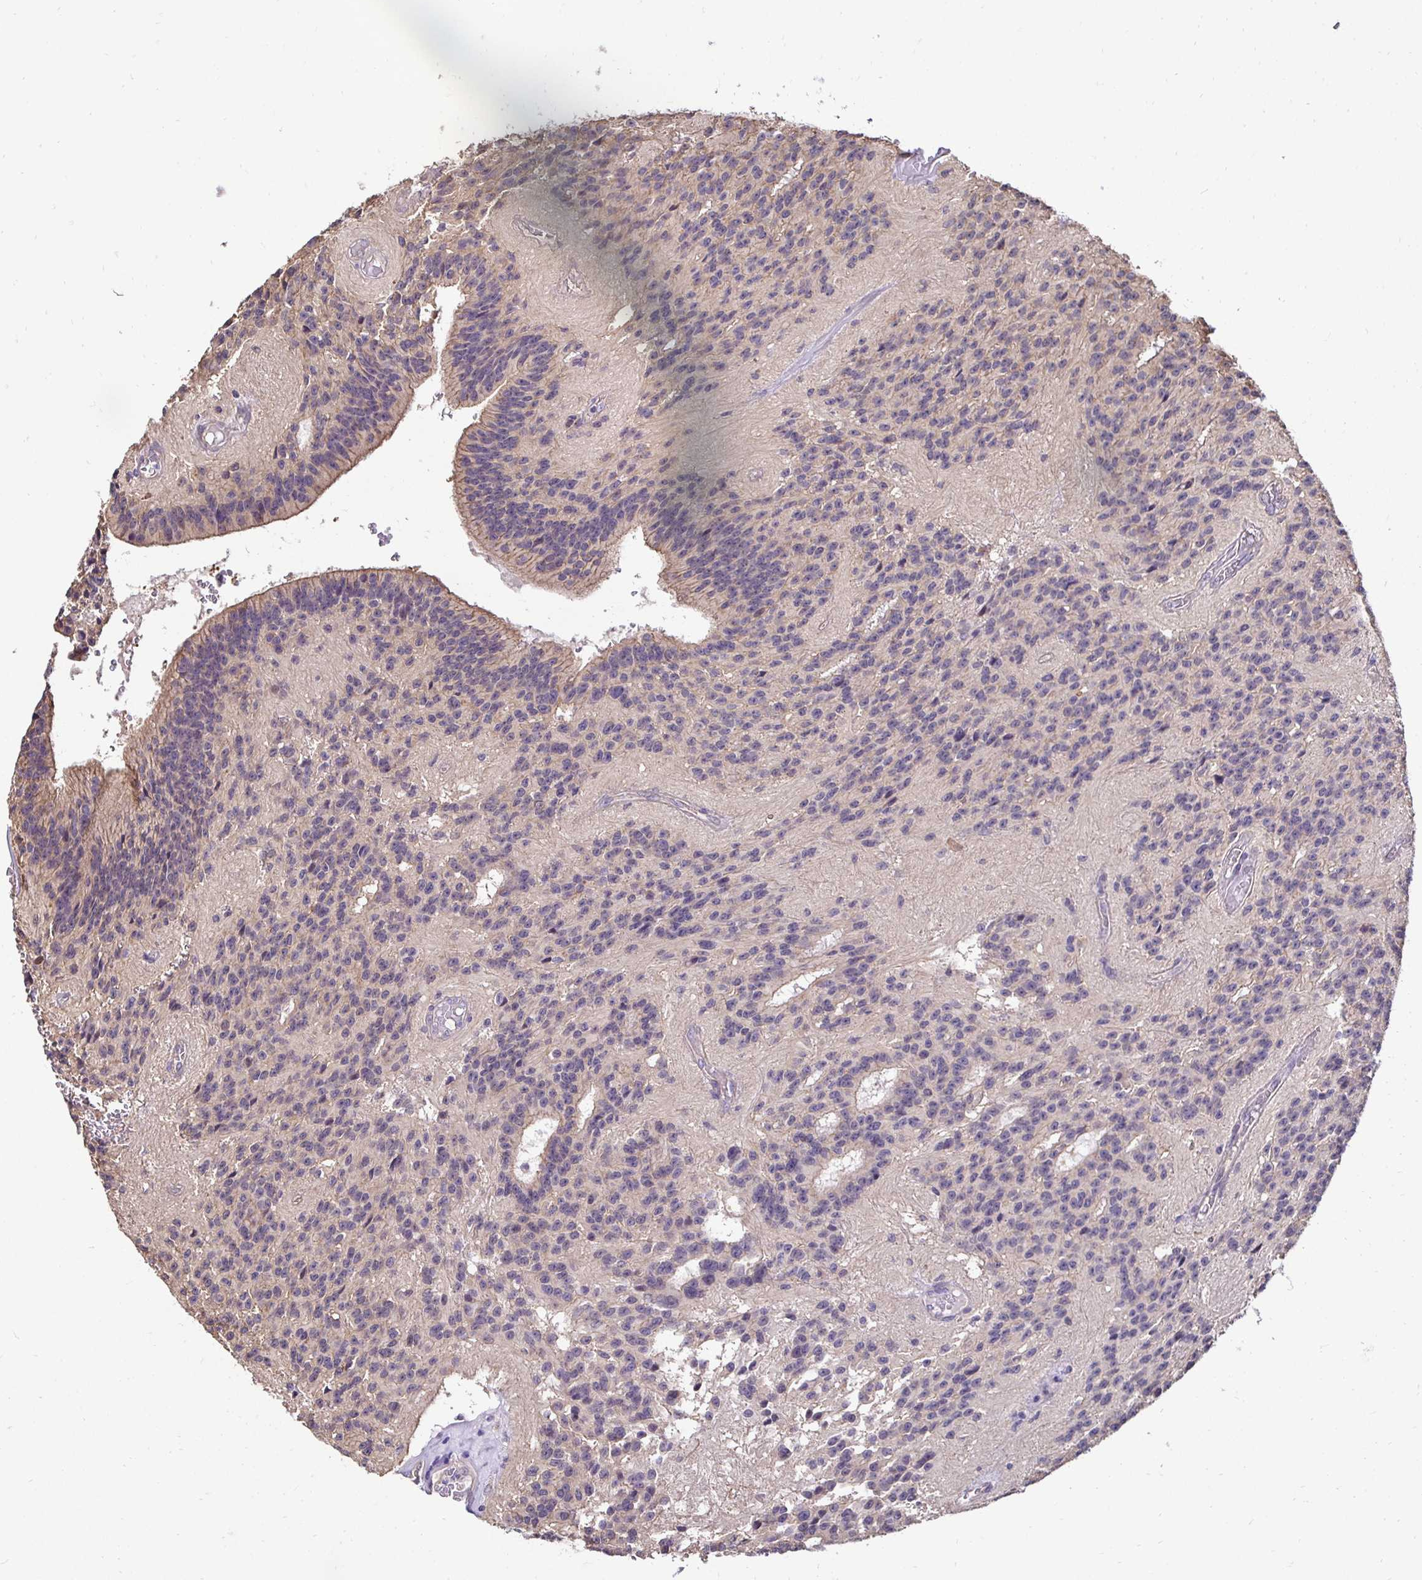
{"staining": {"intensity": "negative", "quantity": "none", "location": "none"}, "tissue": "glioma", "cell_type": "Tumor cells", "image_type": "cancer", "snomed": [{"axis": "morphology", "description": "Glioma, malignant, Low grade"}, {"axis": "topography", "description": "Brain"}], "caption": "Glioma was stained to show a protein in brown. There is no significant positivity in tumor cells.", "gene": "SLC9A1", "patient": {"sex": "male", "age": 31}}